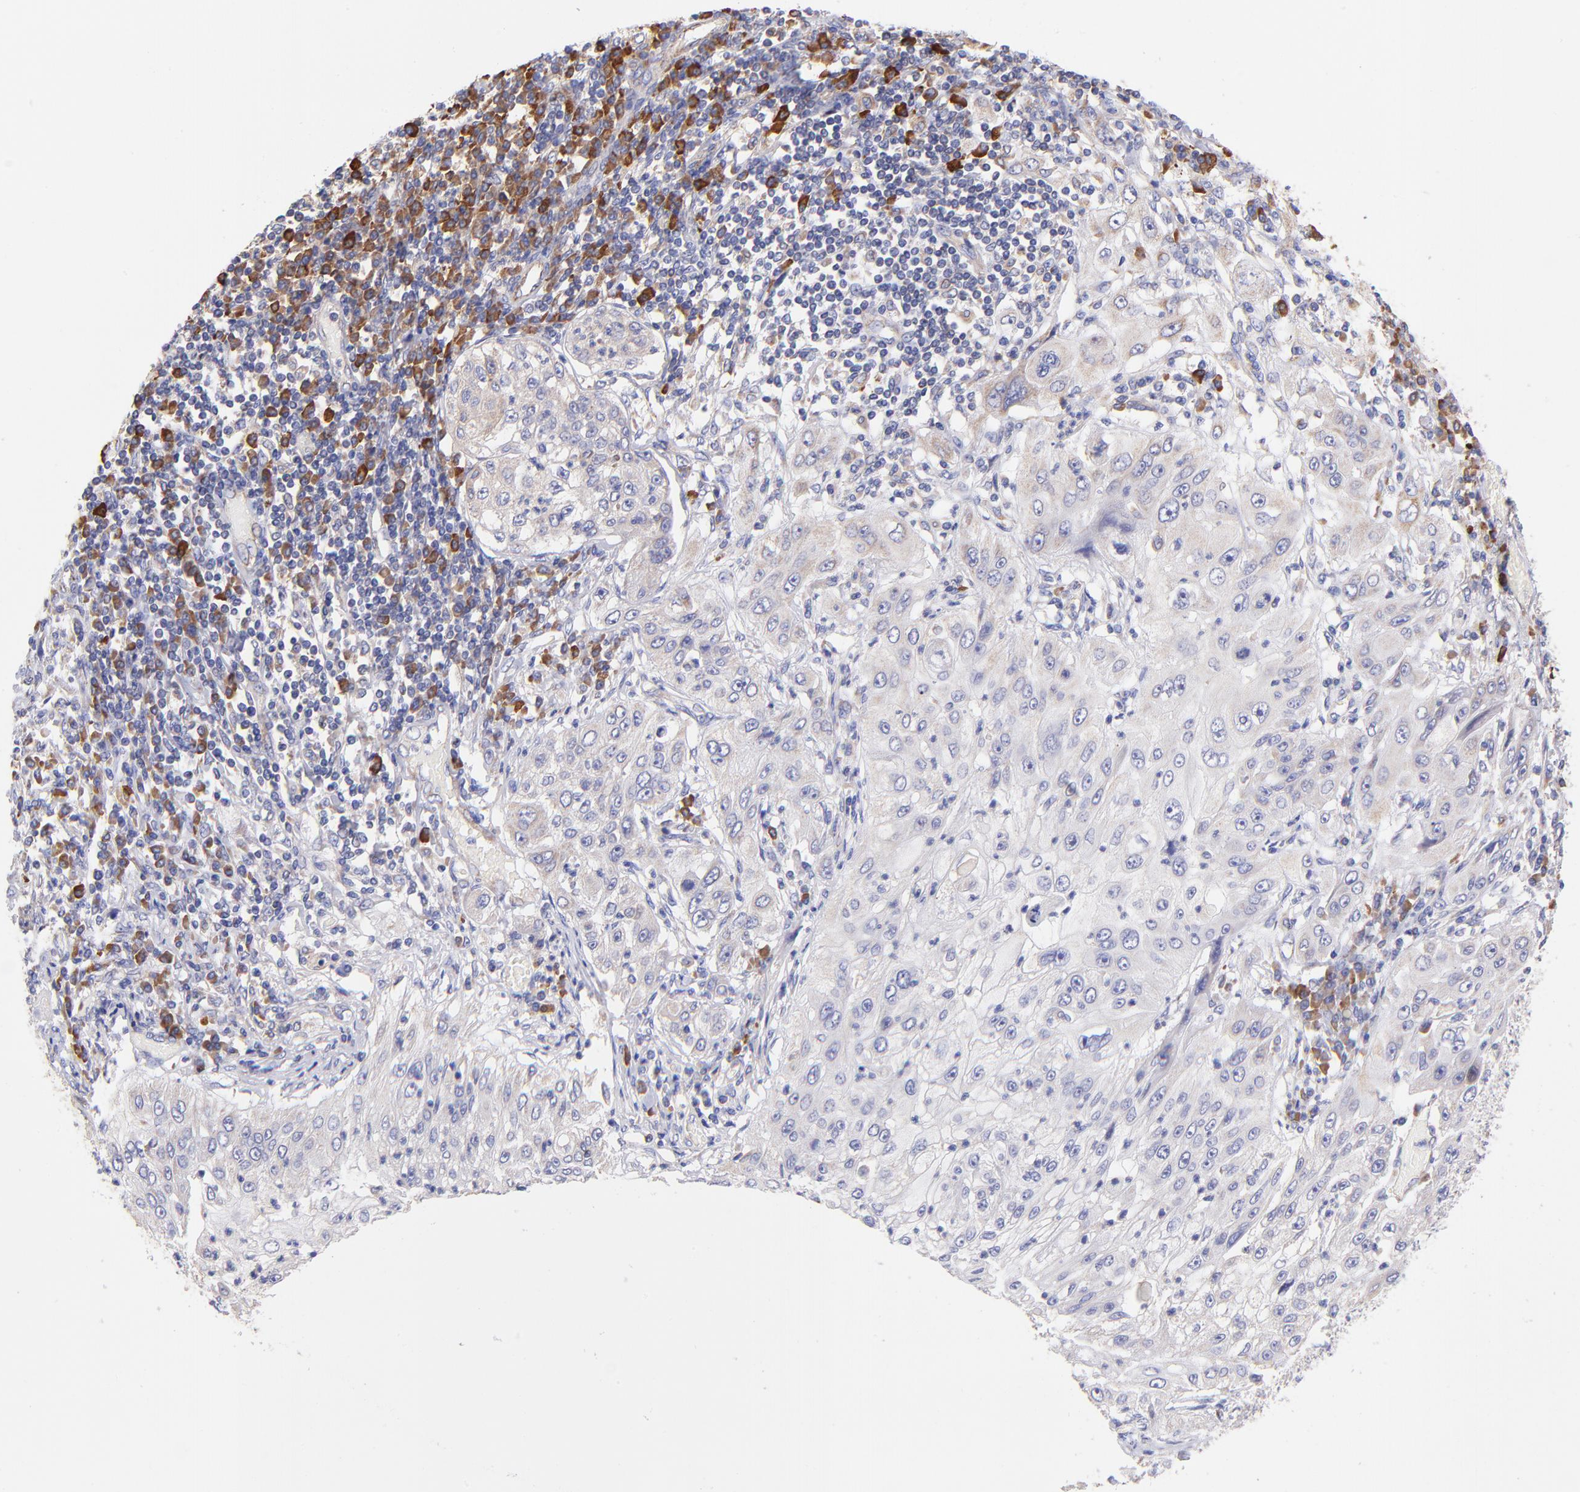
{"staining": {"intensity": "weak", "quantity": "<25%", "location": "cytoplasmic/membranous"}, "tissue": "lung cancer", "cell_type": "Tumor cells", "image_type": "cancer", "snomed": [{"axis": "morphology", "description": "Inflammation, NOS"}, {"axis": "morphology", "description": "Squamous cell carcinoma, NOS"}, {"axis": "topography", "description": "Lymph node"}, {"axis": "topography", "description": "Soft tissue"}, {"axis": "topography", "description": "Lung"}], "caption": "Micrograph shows no significant protein staining in tumor cells of squamous cell carcinoma (lung).", "gene": "PREX1", "patient": {"sex": "male", "age": 66}}